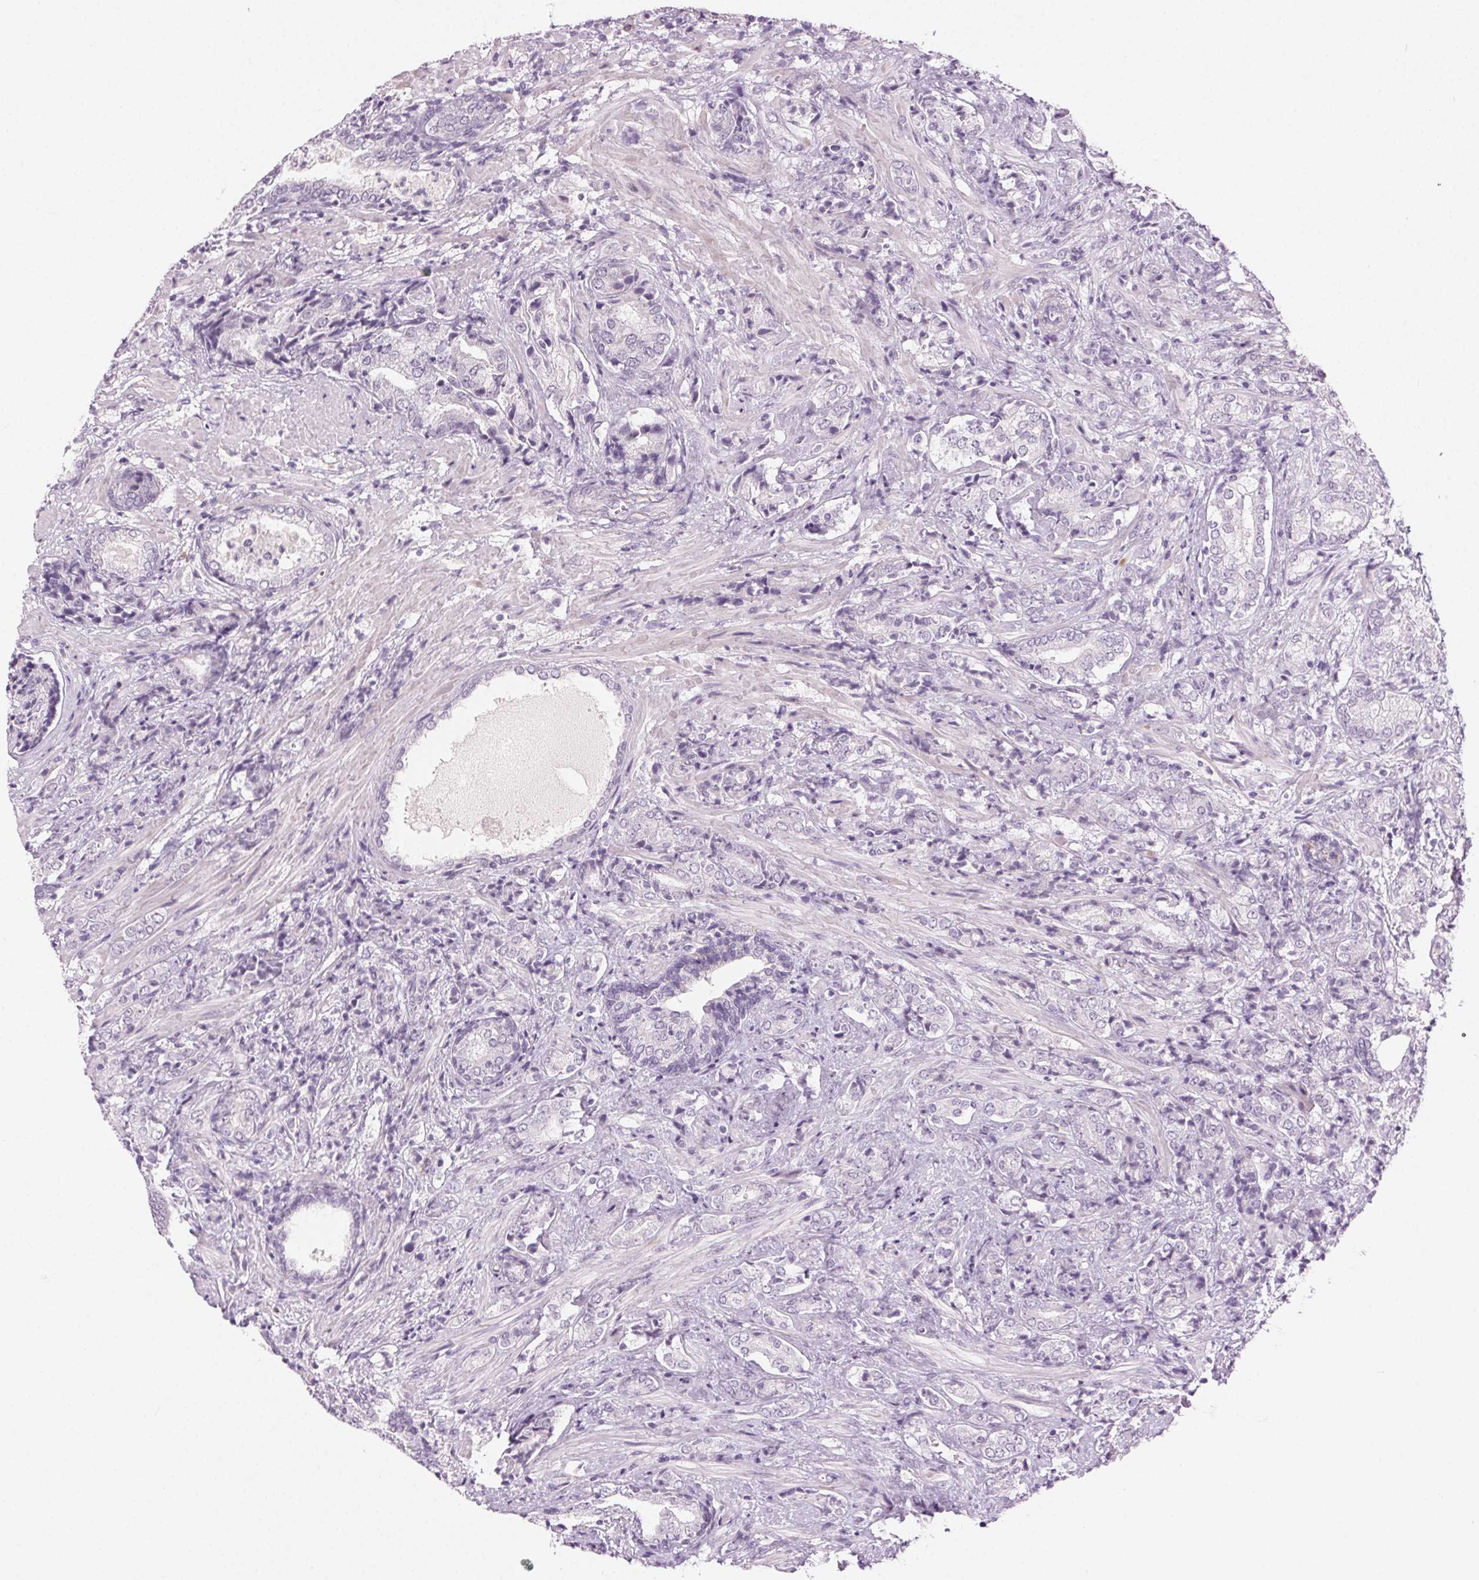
{"staining": {"intensity": "negative", "quantity": "none", "location": "none"}, "tissue": "prostate cancer", "cell_type": "Tumor cells", "image_type": "cancer", "snomed": [{"axis": "morphology", "description": "Adenocarcinoma, High grade"}, {"axis": "topography", "description": "Prostate"}], "caption": "Human adenocarcinoma (high-grade) (prostate) stained for a protein using IHC displays no expression in tumor cells.", "gene": "HSF5", "patient": {"sex": "male", "age": 62}}